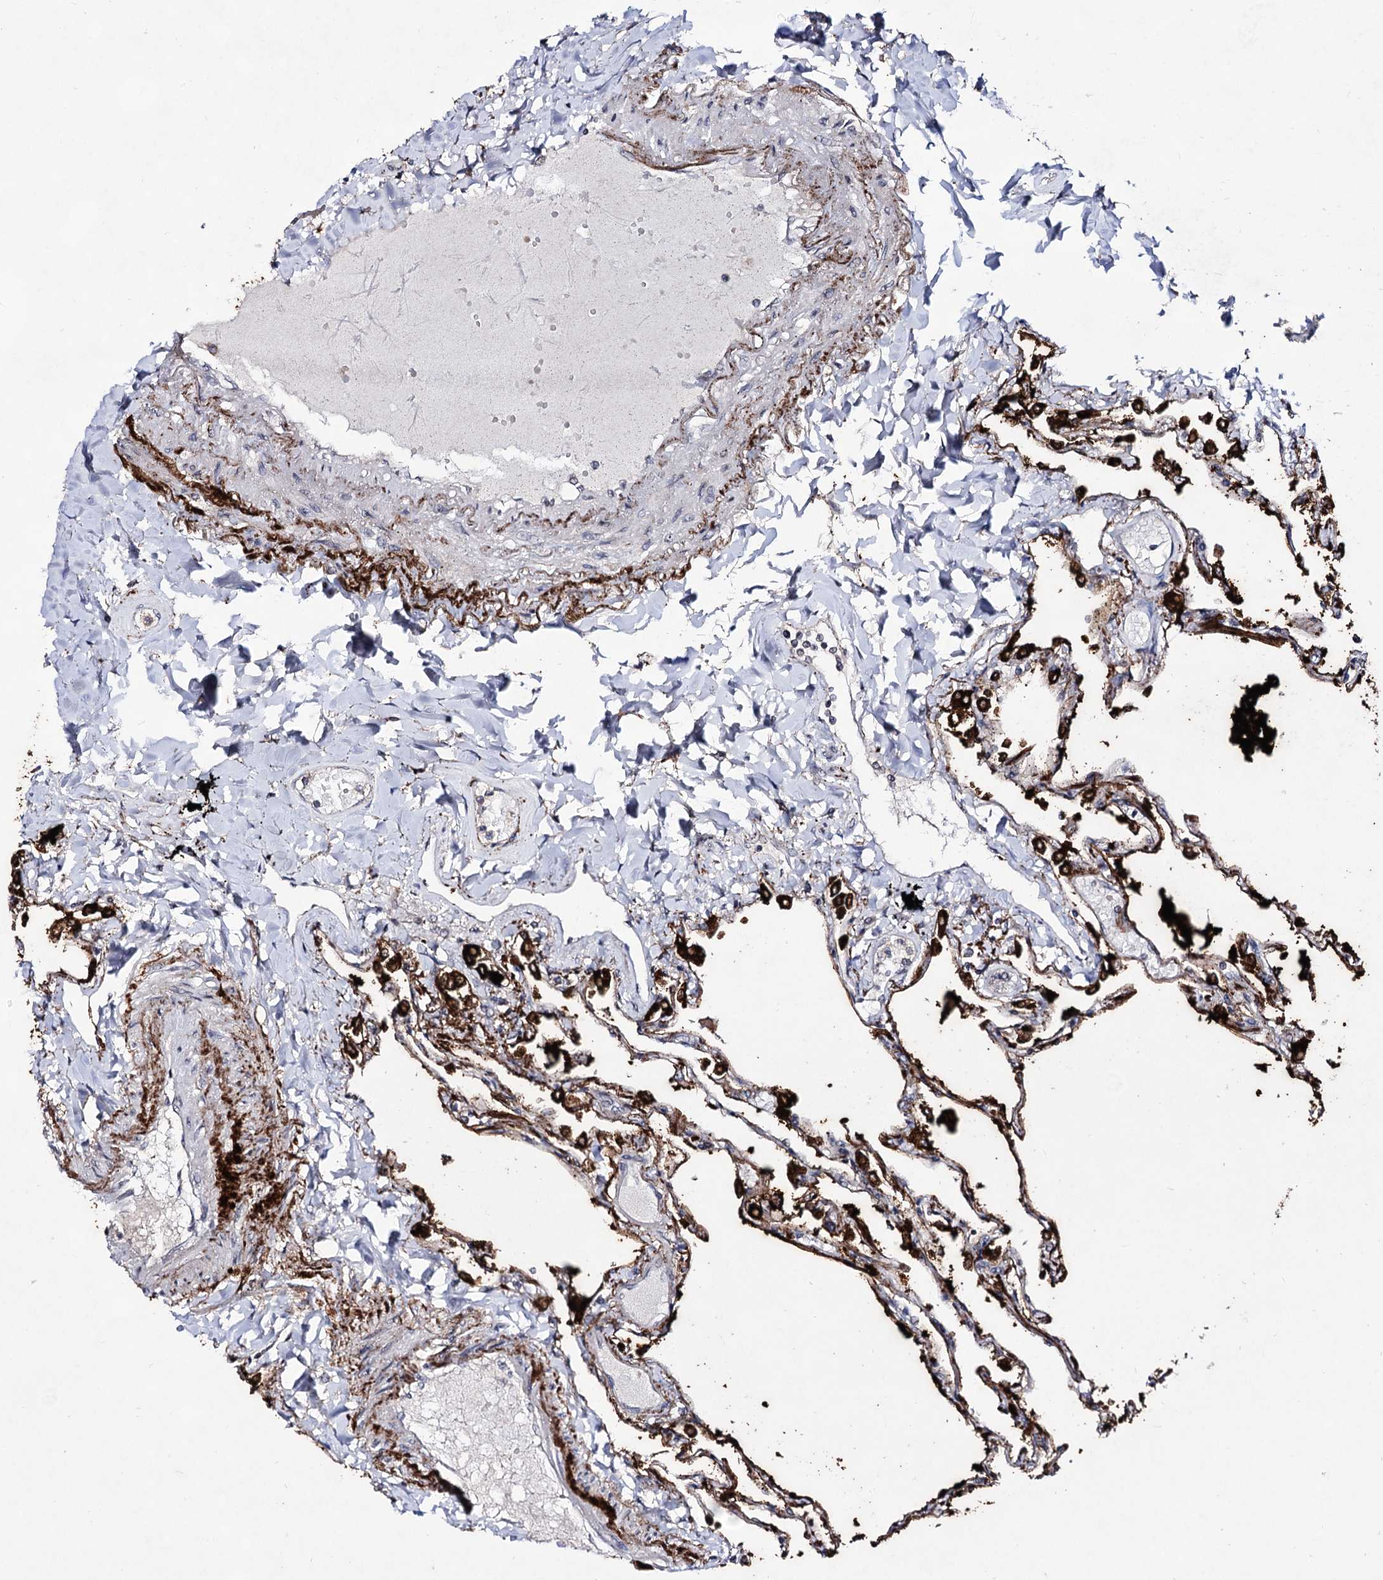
{"staining": {"intensity": "strong", "quantity": ">75%", "location": "cytoplasmic/membranous"}, "tissue": "lung", "cell_type": "Alveolar cells", "image_type": "normal", "snomed": [{"axis": "morphology", "description": "Normal tissue, NOS"}, {"axis": "topography", "description": "Lung"}], "caption": "Immunohistochemistry image of benign lung stained for a protein (brown), which shows high levels of strong cytoplasmic/membranous staining in approximately >75% of alveolar cells.", "gene": "EXOSC10", "patient": {"sex": "female", "age": 67}}